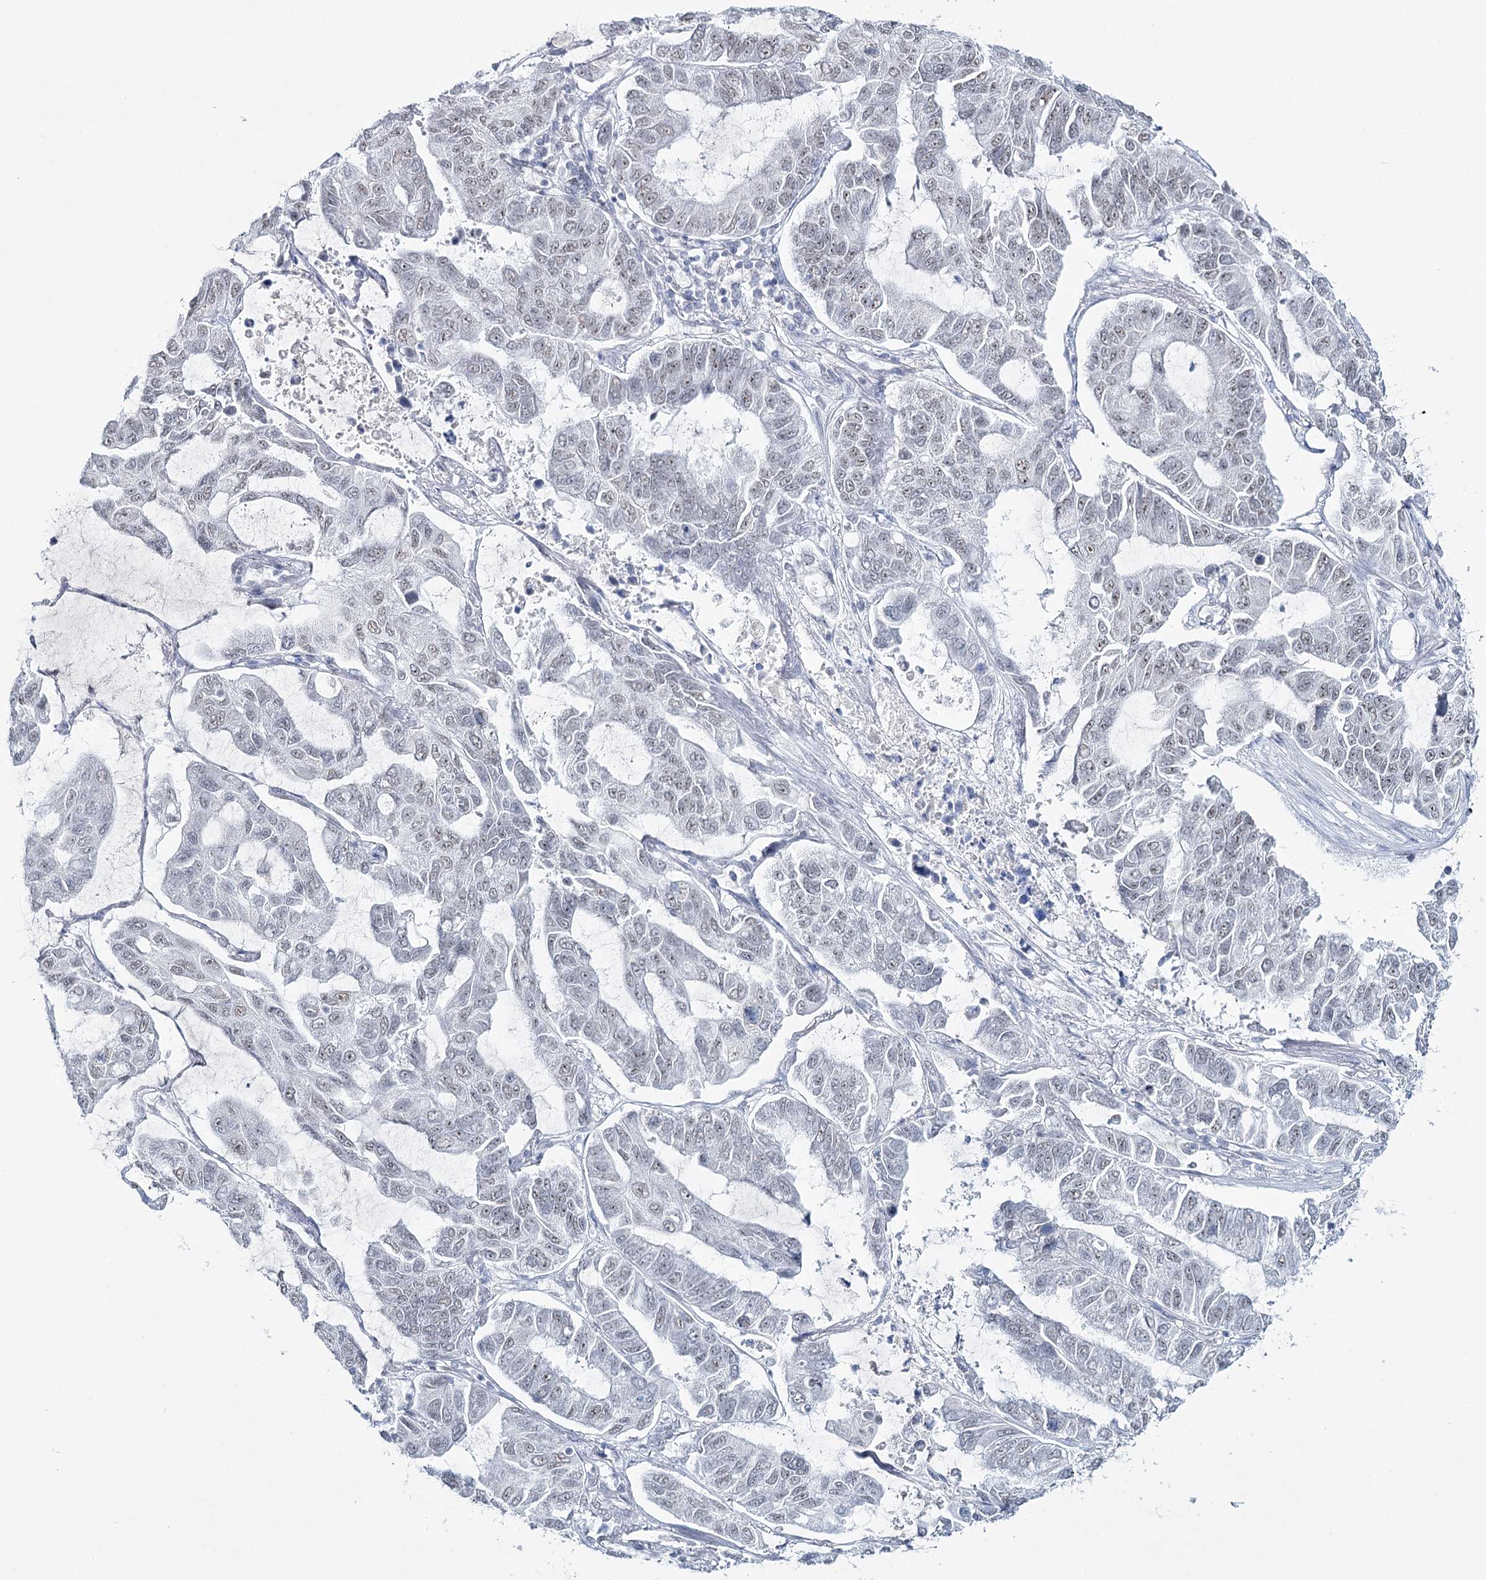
{"staining": {"intensity": "weak", "quantity": "25%-75%", "location": "nuclear"}, "tissue": "lung cancer", "cell_type": "Tumor cells", "image_type": "cancer", "snomed": [{"axis": "morphology", "description": "Adenocarcinoma, NOS"}, {"axis": "topography", "description": "Lung"}], "caption": "Weak nuclear expression for a protein is identified in about 25%-75% of tumor cells of lung cancer using immunohistochemistry (IHC).", "gene": "ZC3H8", "patient": {"sex": "male", "age": 64}}